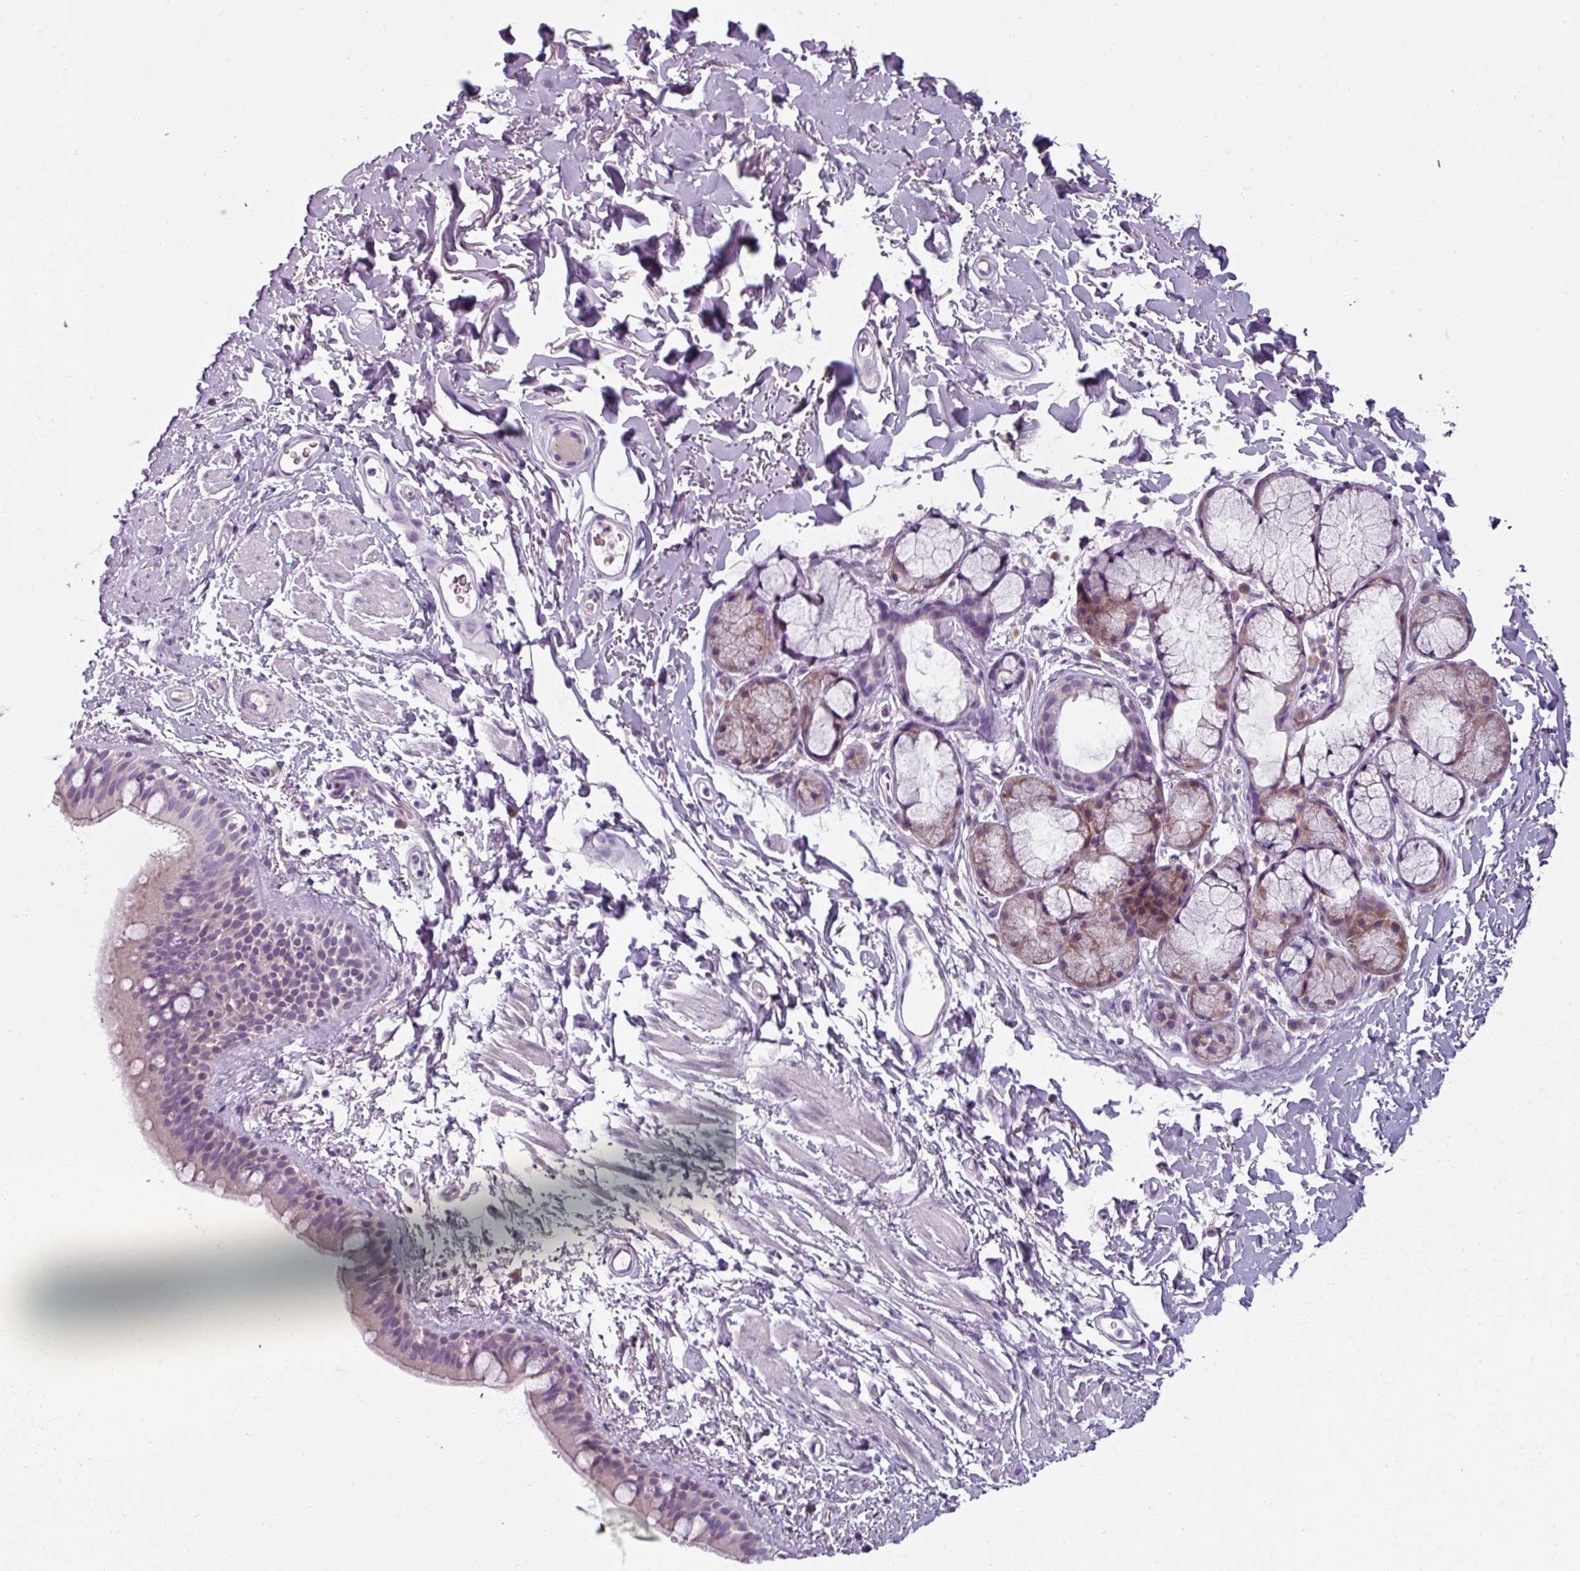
{"staining": {"intensity": "negative", "quantity": "none", "location": "none"}, "tissue": "bronchus", "cell_type": "Respiratory epithelial cells", "image_type": "normal", "snomed": [{"axis": "morphology", "description": "Normal tissue, NOS"}, {"axis": "morphology", "description": "Squamous cell carcinoma, NOS"}, {"axis": "topography", "description": "Bronchus"}, {"axis": "topography", "description": "Lung"}], "caption": "The image displays no significant positivity in respiratory epithelial cells of bronchus. The staining is performed using DAB brown chromogen with nuclei counter-stained in using hematoxylin.", "gene": "SMIM11", "patient": {"sex": "female", "age": 70}}